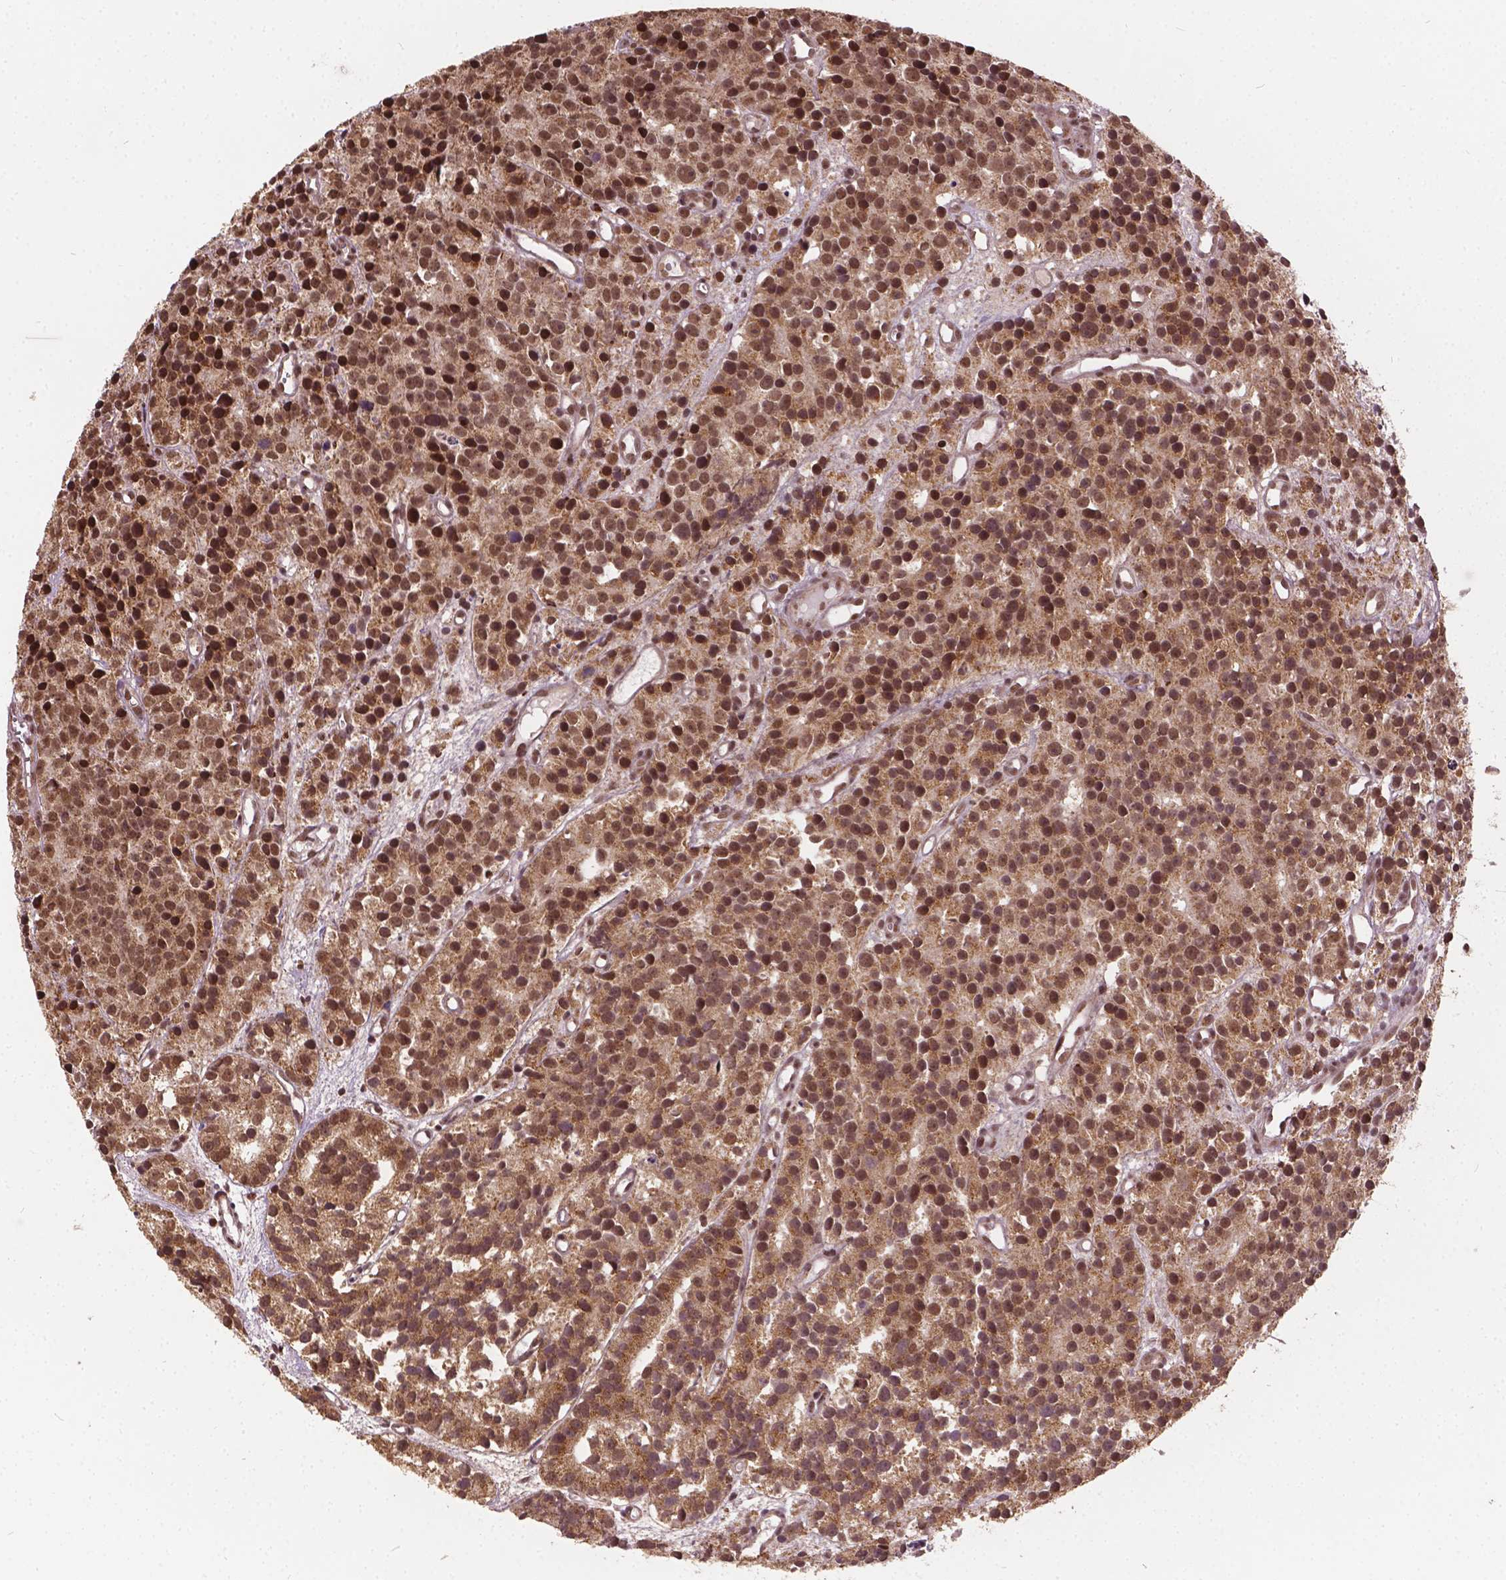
{"staining": {"intensity": "moderate", "quantity": ">75%", "location": "cytoplasmic/membranous,nuclear"}, "tissue": "prostate cancer", "cell_type": "Tumor cells", "image_type": "cancer", "snomed": [{"axis": "morphology", "description": "Adenocarcinoma, High grade"}, {"axis": "topography", "description": "Prostate"}], "caption": "A photomicrograph of human prostate cancer (high-grade adenocarcinoma) stained for a protein demonstrates moderate cytoplasmic/membranous and nuclear brown staining in tumor cells.", "gene": "GPS2", "patient": {"sex": "male", "age": 77}}